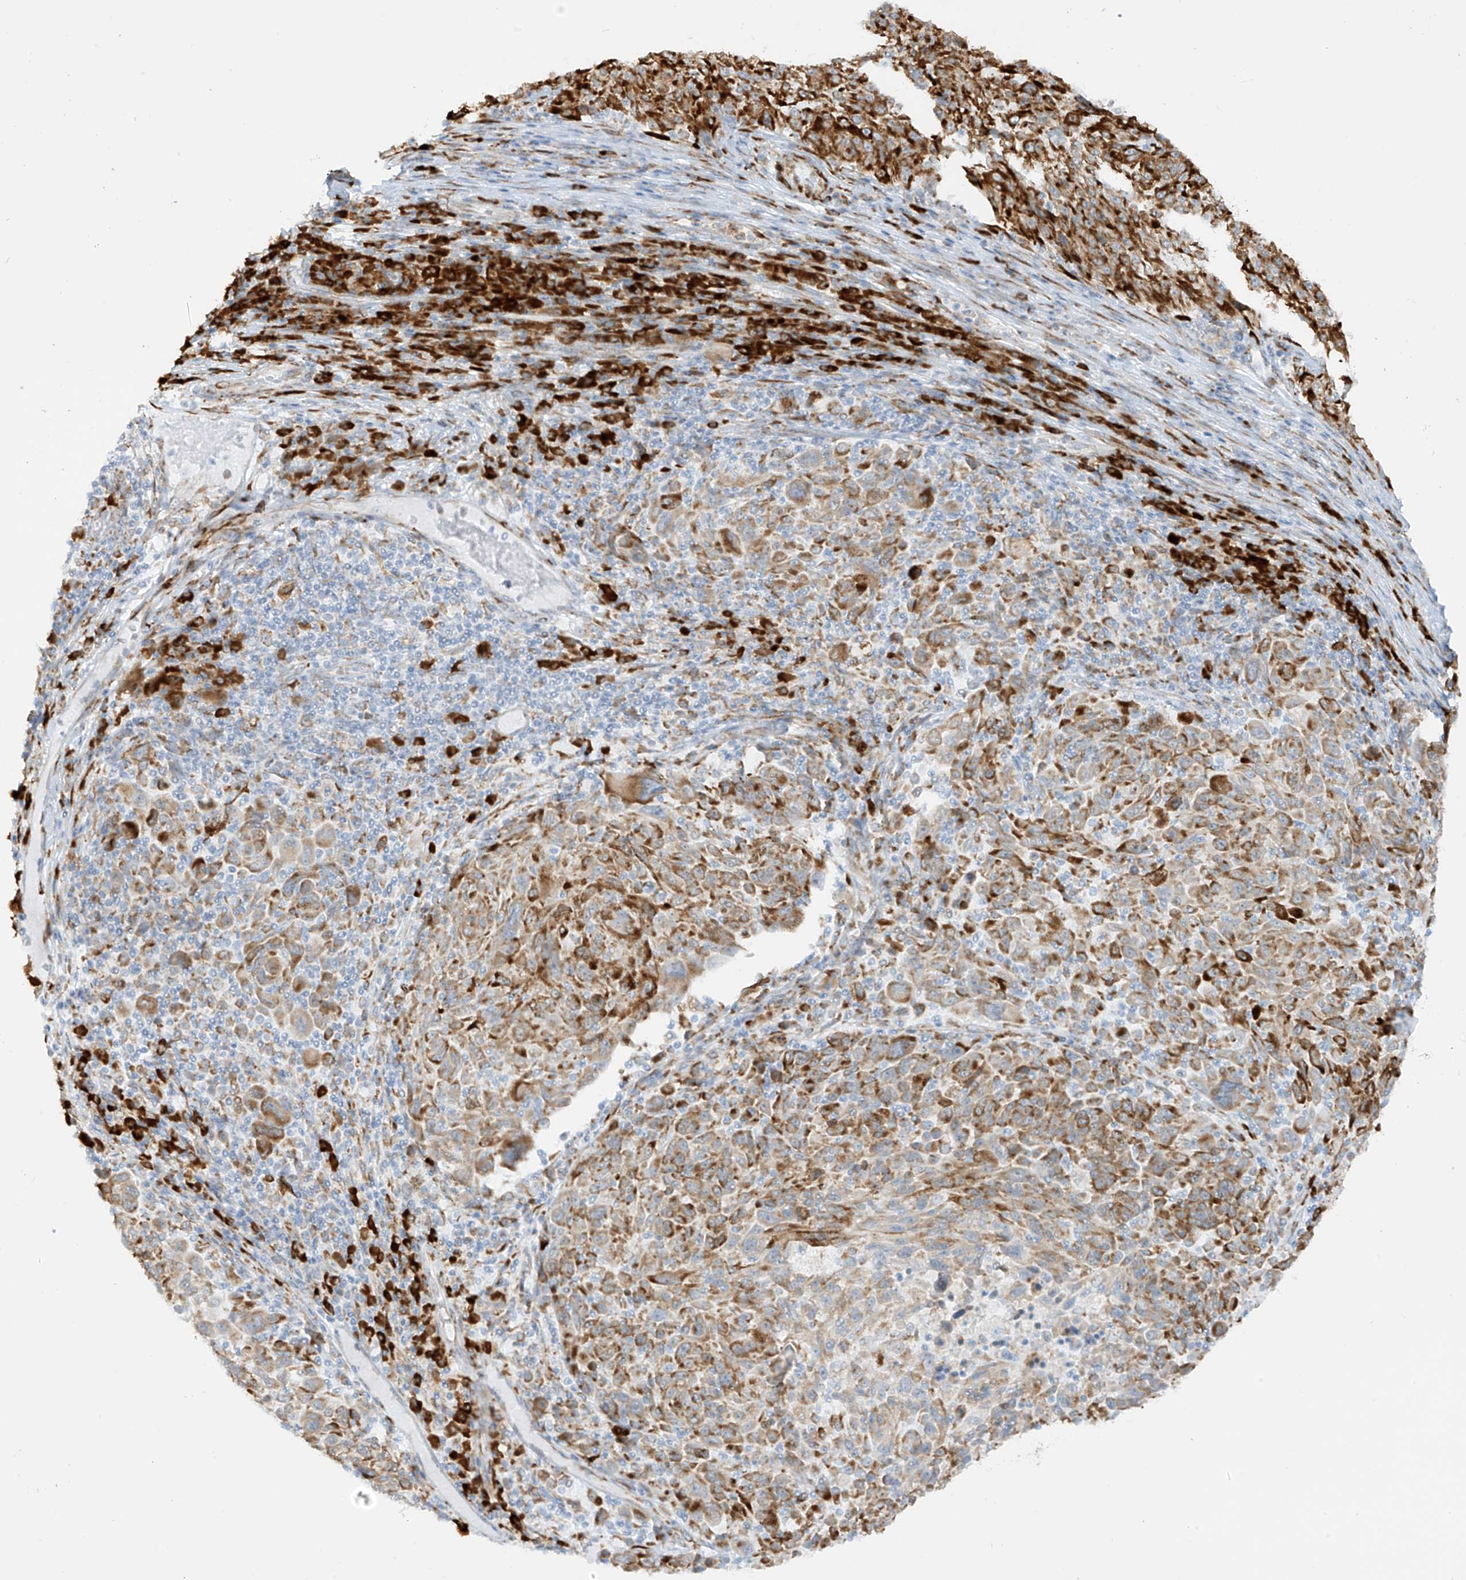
{"staining": {"intensity": "strong", "quantity": ">75%", "location": "cytoplasmic/membranous"}, "tissue": "melanoma", "cell_type": "Tumor cells", "image_type": "cancer", "snomed": [{"axis": "morphology", "description": "Malignant melanoma, NOS"}, {"axis": "topography", "description": "Skin"}], "caption": "About >75% of tumor cells in melanoma exhibit strong cytoplasmic/membranous protein expression as visualized by brown immunohistochemical staining.", "gene": "LRRC59", "patient": {"sex": "male", "age": 53}}